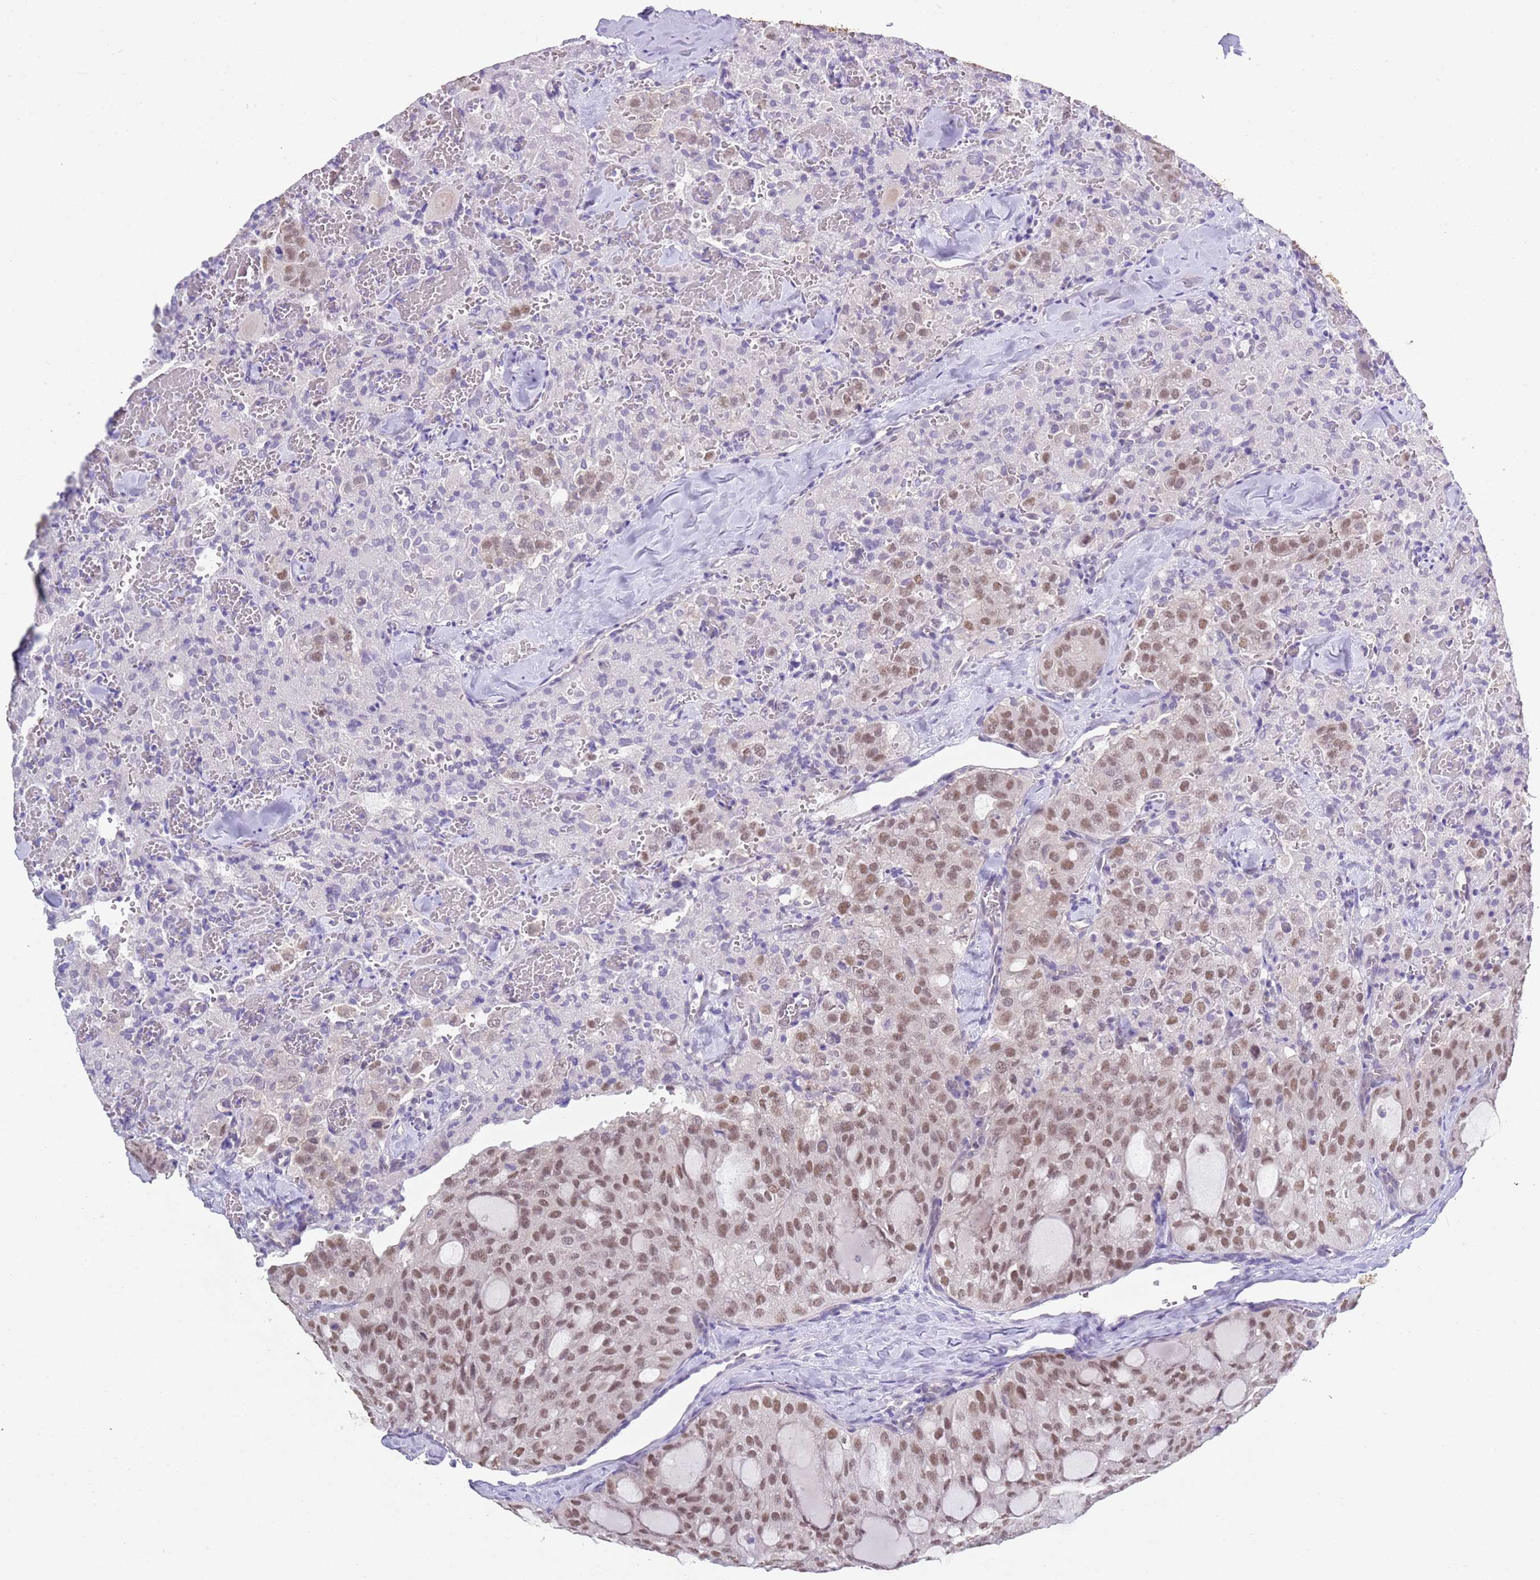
{"staining": {"intensity": "moderate", "quantity": "25%-75%", "location": "nuclear"}, "tissue": "thyroid cancer", "cell_type": "Tumor cells", "image_type": "cancer", "snomed": [{"axis": "morphology", "description": "Follicular adenoma carcinoma, NOS"}, {"axis": "topography", "description": "Thyroid gland"}], "caption": "Brown immunohistochemical staining in follicular adenoma carcinoma (thyroid) displays moderate nuclear expression in about 25%-75% of tumor cells. (IHC, brightfield microscopy, high magnification).", "gene": "SEPHS2", "patient": {"sex": "male", "age": 75}}